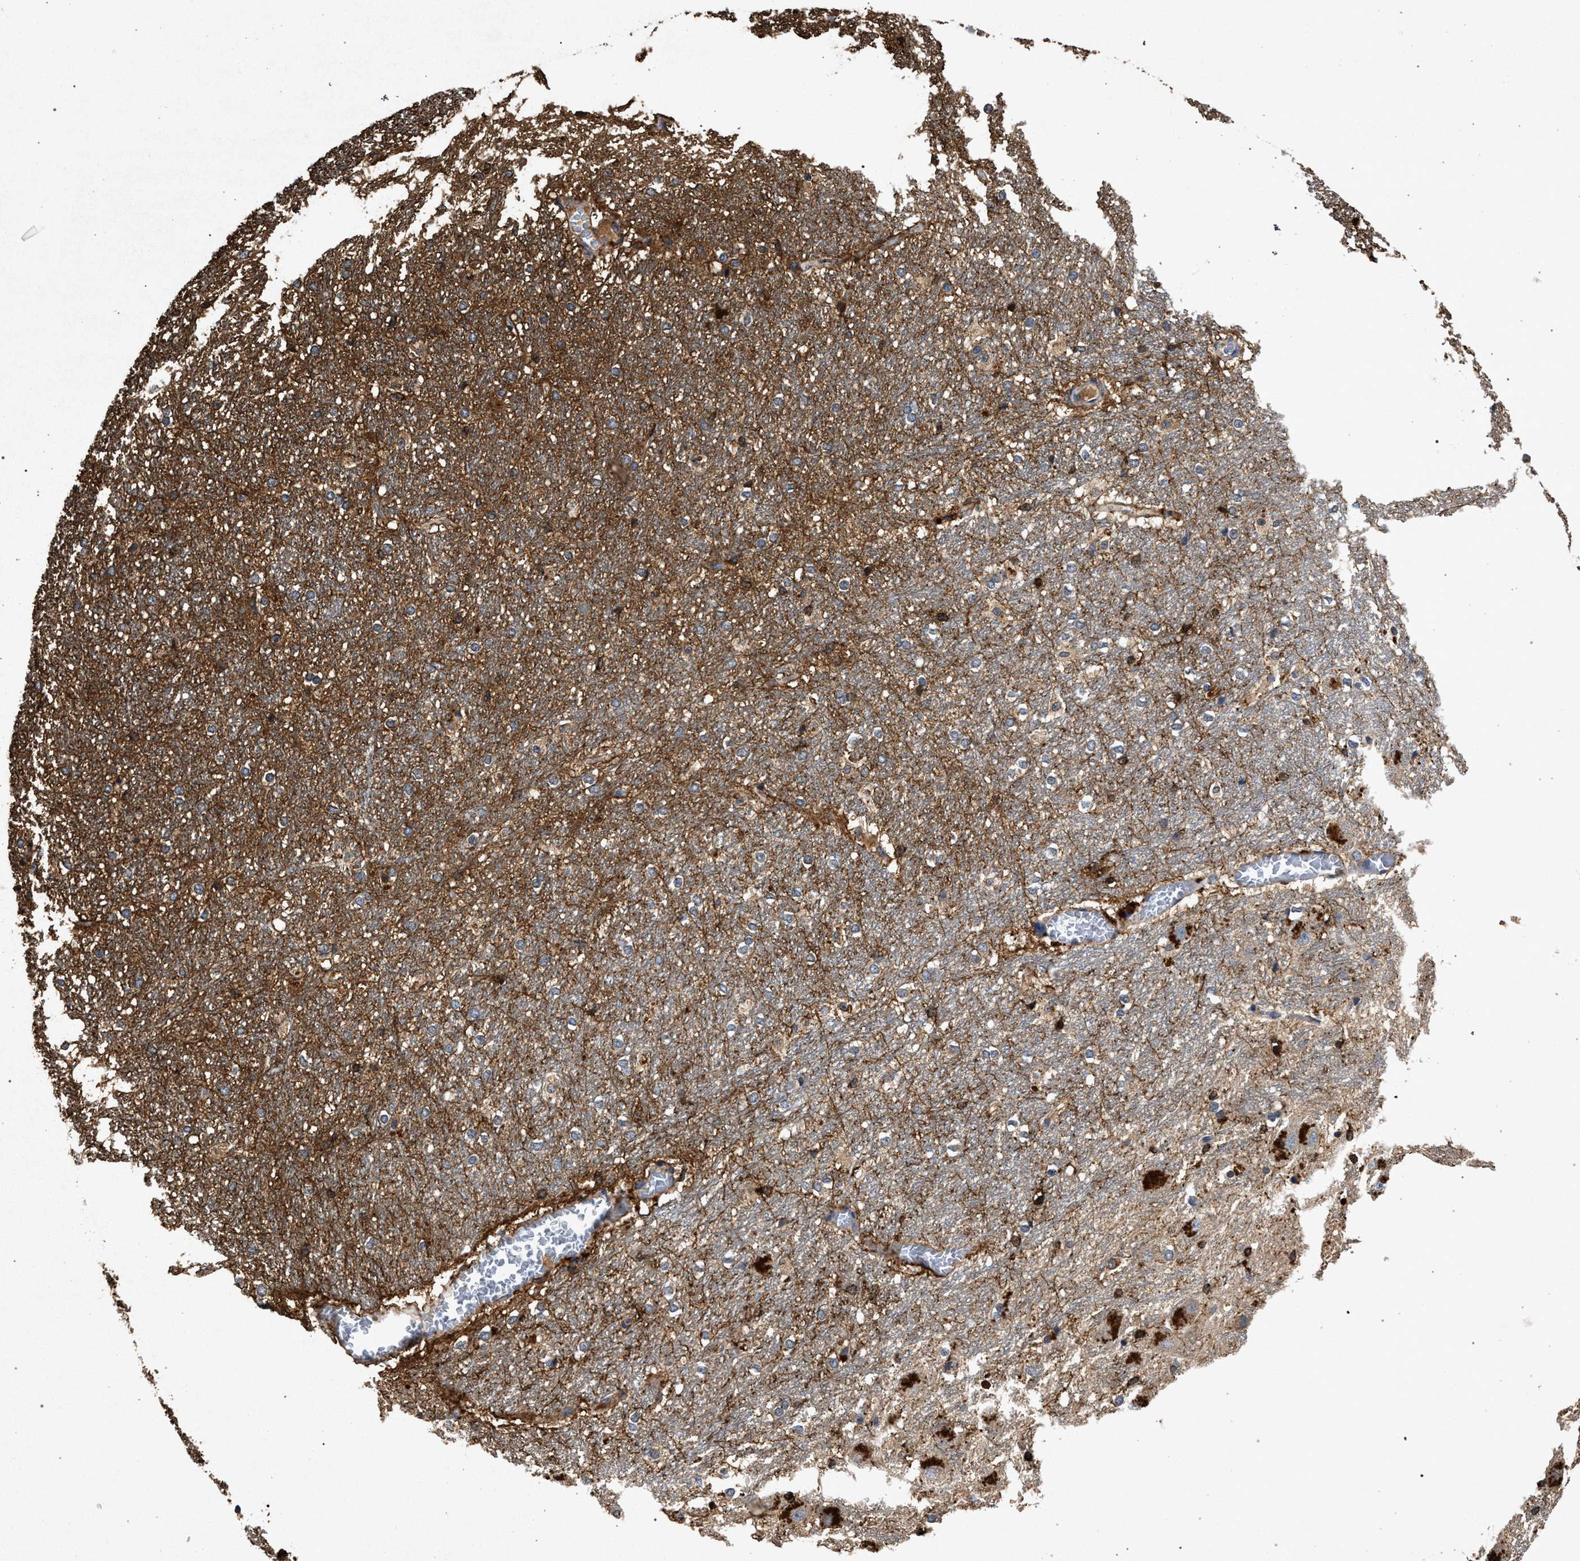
{"staining": {"intensity": "strong", "quantity": "<25%", "location": "cytoplasmic/membranous"}, "tissue": "hippocampus", "cell_type": "Glial cells", "image_type": "normal", "snomed": [{"axis": "morphology", "description": "Normal tissue, NOS"}, {"axis": "topography", "description": "Hippocampus"}], "caption": "This is an image of IHC staining of unremarkable hippocampus, which shows strong expression in the cytoplasmic/membranous of glial cells.", "gene": "MARCKS", "patient": {"sex": "female", "age": 19}}